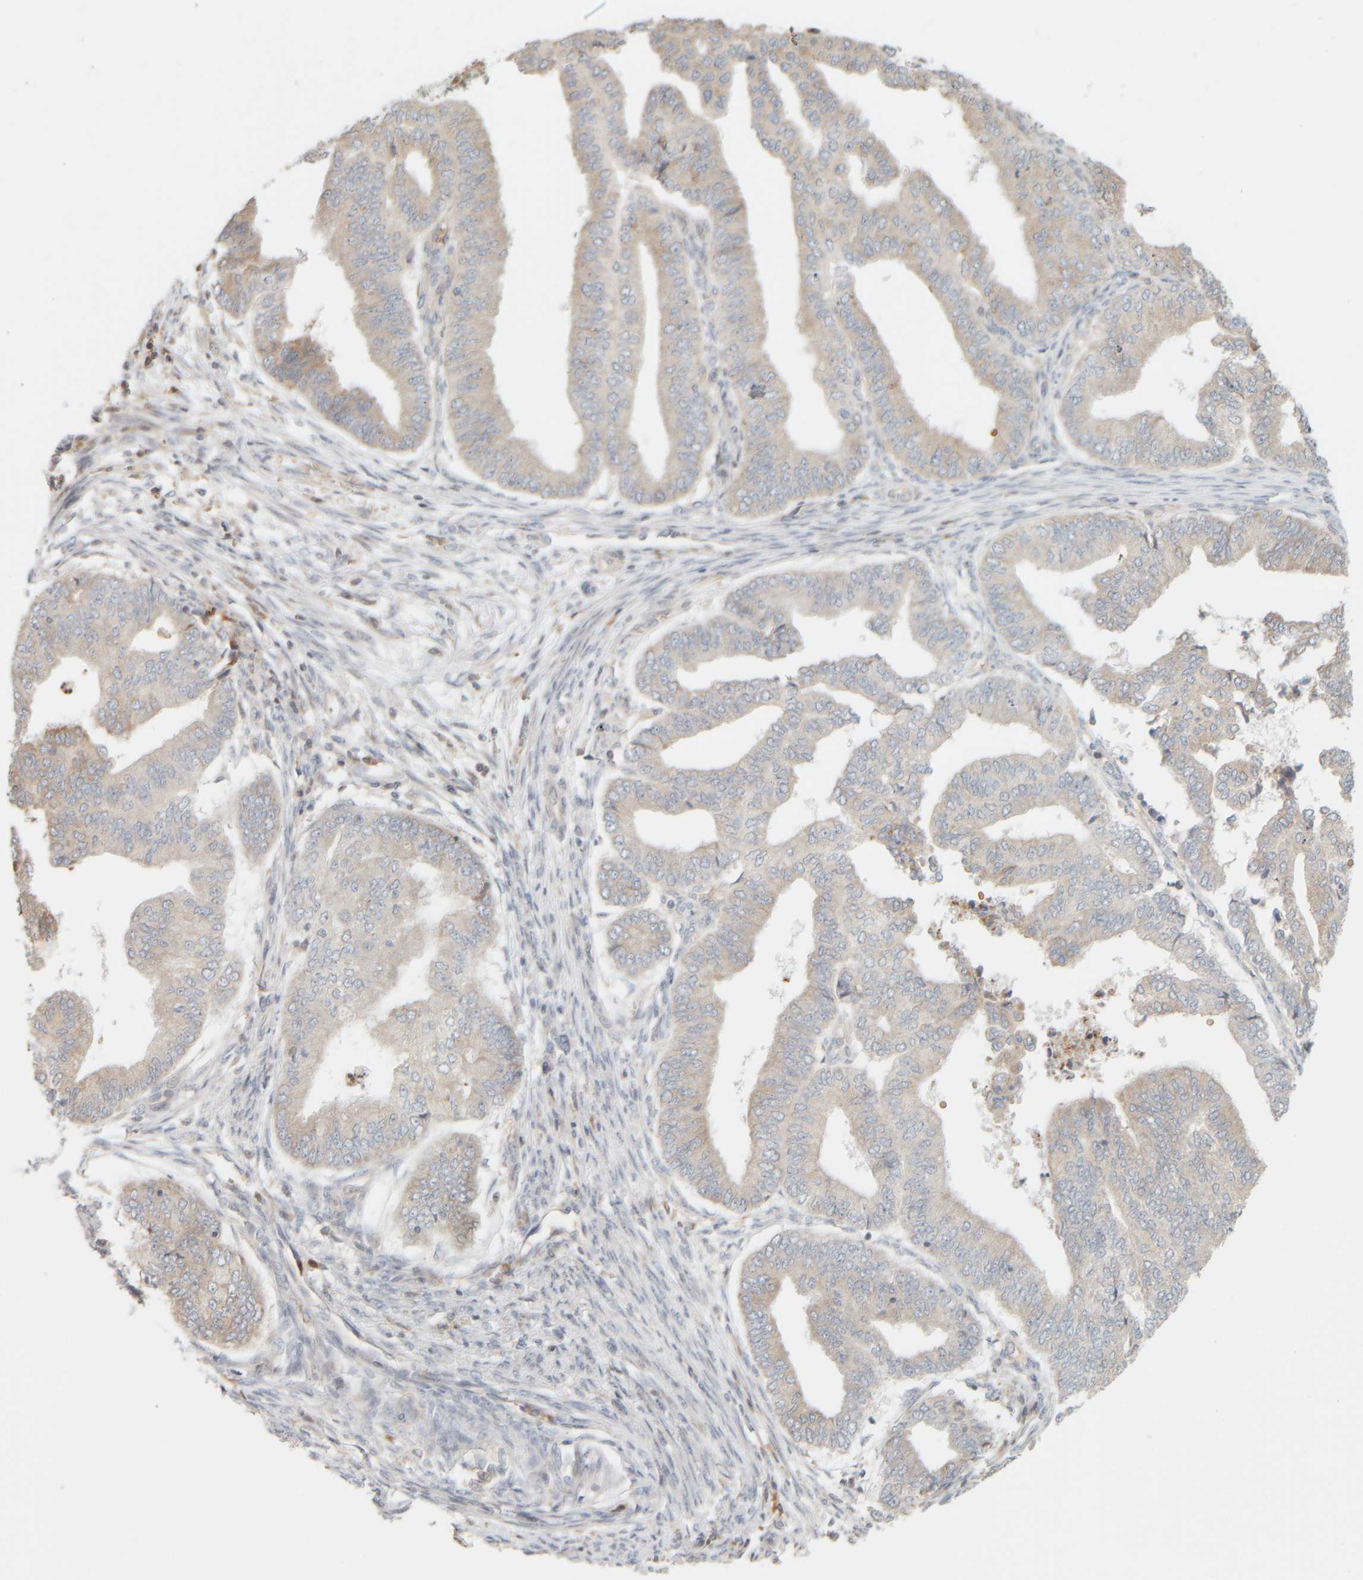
{"staining": {"intensity": "weak", "quantity": "25%-75%", "location": "cytoplasmic/membranous"}, "tissue": "endometrial cancer", "cell_type": "Tumor cells", "image_type": "cancer", "snomed": [{"axis": "morphology", "description": "Polyp, NOS"}, {"axis": "morphology", "description": "Adenocarcinoma, NOS"}, {"axis": "morphology", "description": "Adenoma, NOS"}, {"axis": "topography", "description": "Endometrium"}], "caption": "Protein expression analysis of human adenocarcinoma (endometrial) reveals weak cytoplasmic/membranous staining in approximately 25%-75% of tumor cells.", "gene": "PTGES3L-AARSD1", "patient": {"sex": "female", "age": 79}}